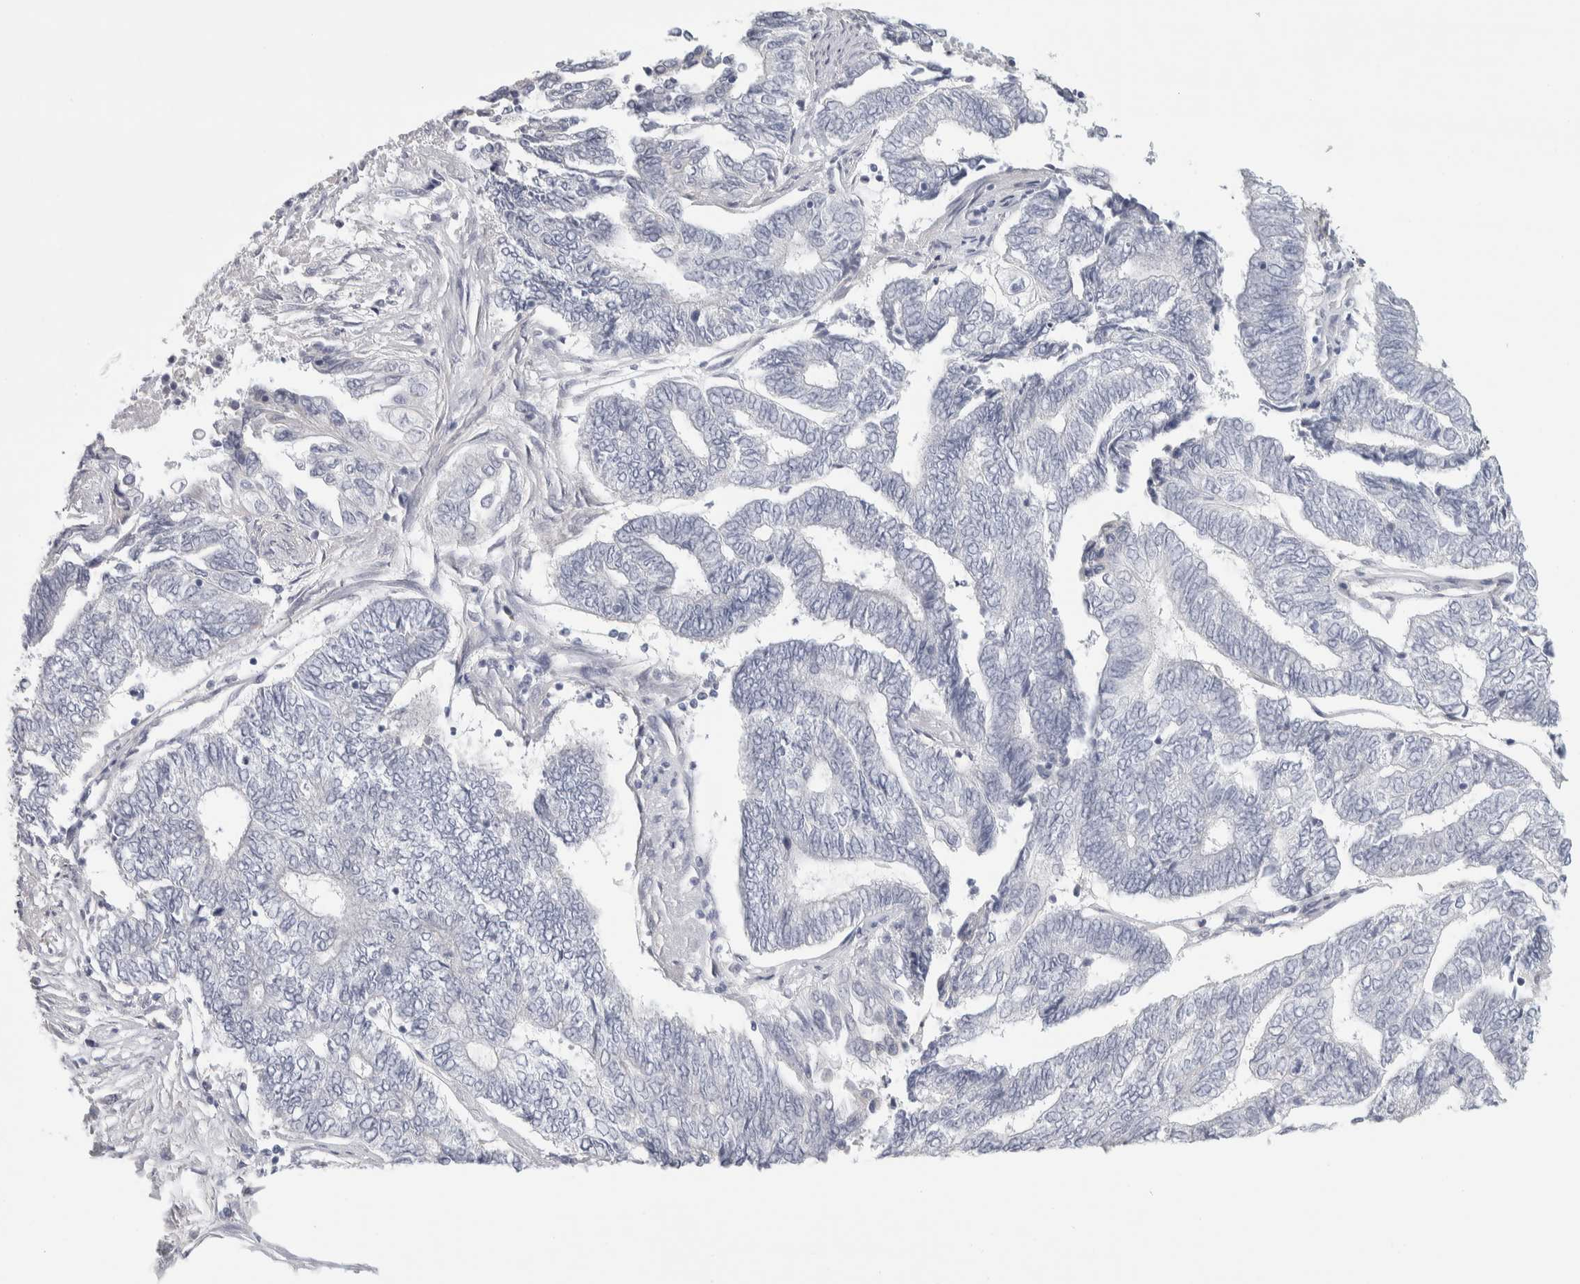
{"staining": {"intensity": "negative", "quantity": "none", "location": "none"}, "tissue": "endometrial cancer", "cell_type": "Tumor cells", "image_type": "cancer", "snomed": [{"axis": "morphology", "description": "Adenocarcinoma, NOS"}, {"axis": "topography", "description": "Uterus"}, {"axis": "topography", "description": "Endometrium"}], "caption": "Histopathology image shows no significant protein staining in tumor cells of endometrial cancer (adenocarcinoma). Nuclei are stained in blue.", "gene": "DCXR", "patient": {"sex": "female", "age": 70}}